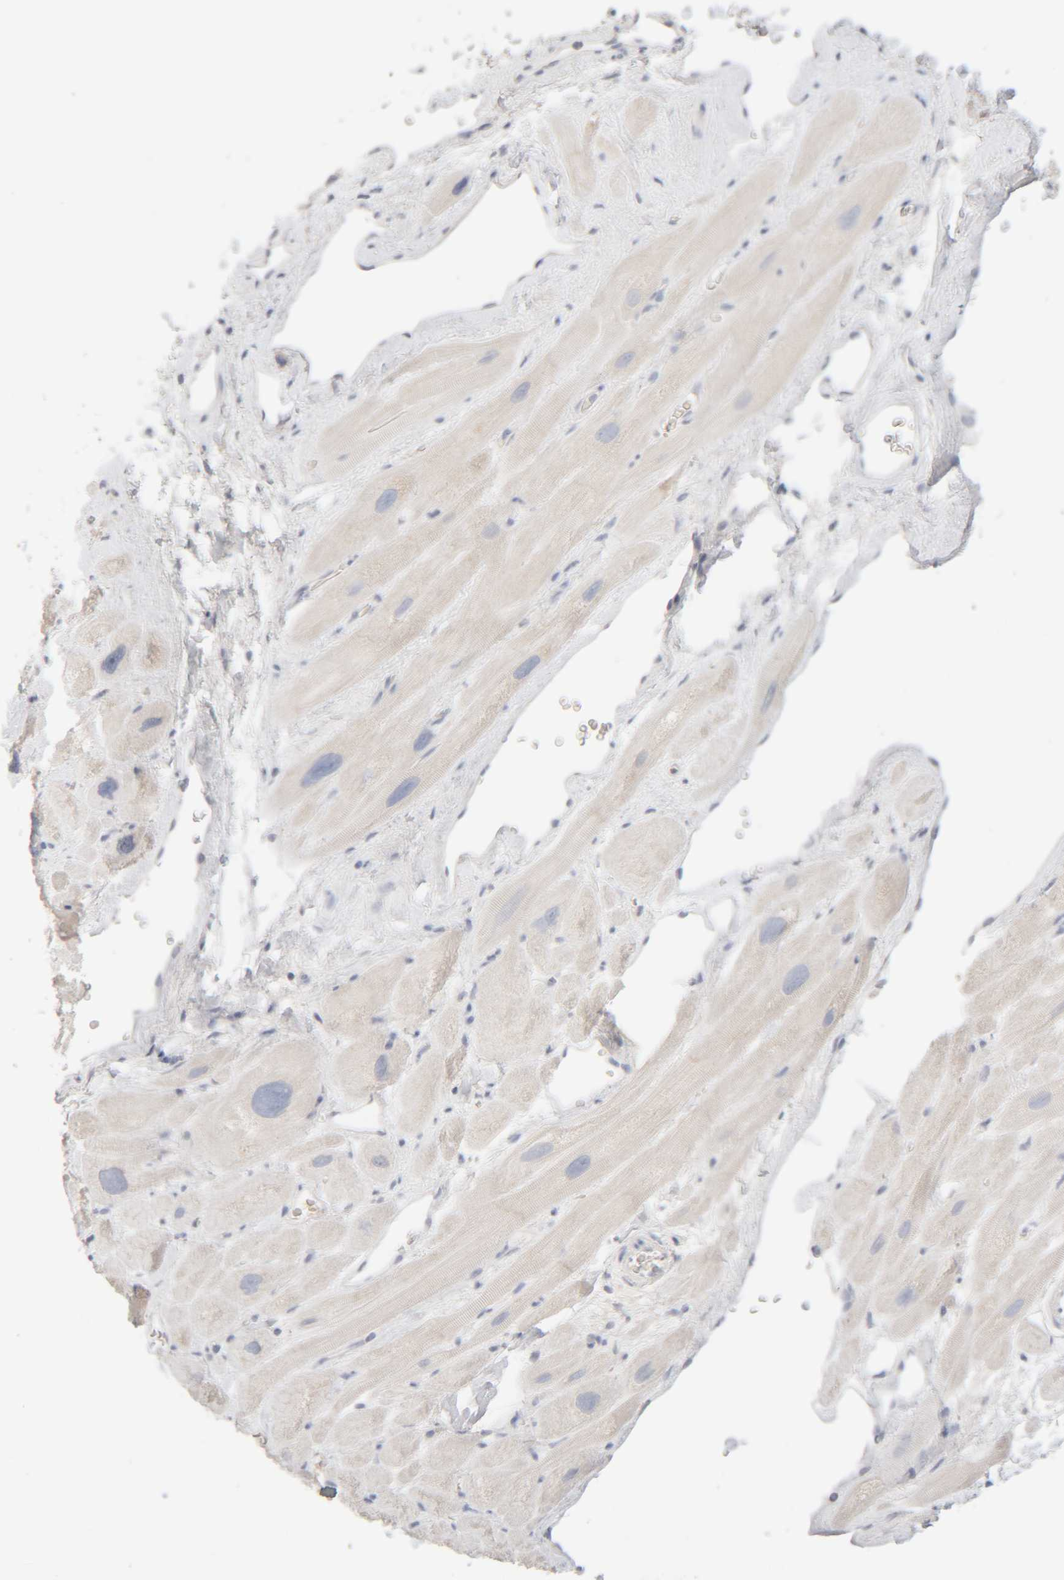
{"staining": {"intensity": "moderate", "quantity": "<25%", "location": "cytoplasmic/membranous"}, "tissue": "heart muscle", "cell_type": "Cardiomyocytes", "image_type": "normal", "snomed": [{"axis": "morphology", "description": "Normal tissue, NOS"}, {"axis": "topography", "description": "Heart"}], "caption": "There is low levels of moderate cytoplasmic/membranous positivity in cardiomyocytes of unremarkable heart muscle, as demonstrated by immunohistochemical staining (brown color).", "gene": "RIDA", "patient": {"sex": "male", "age": 49}}